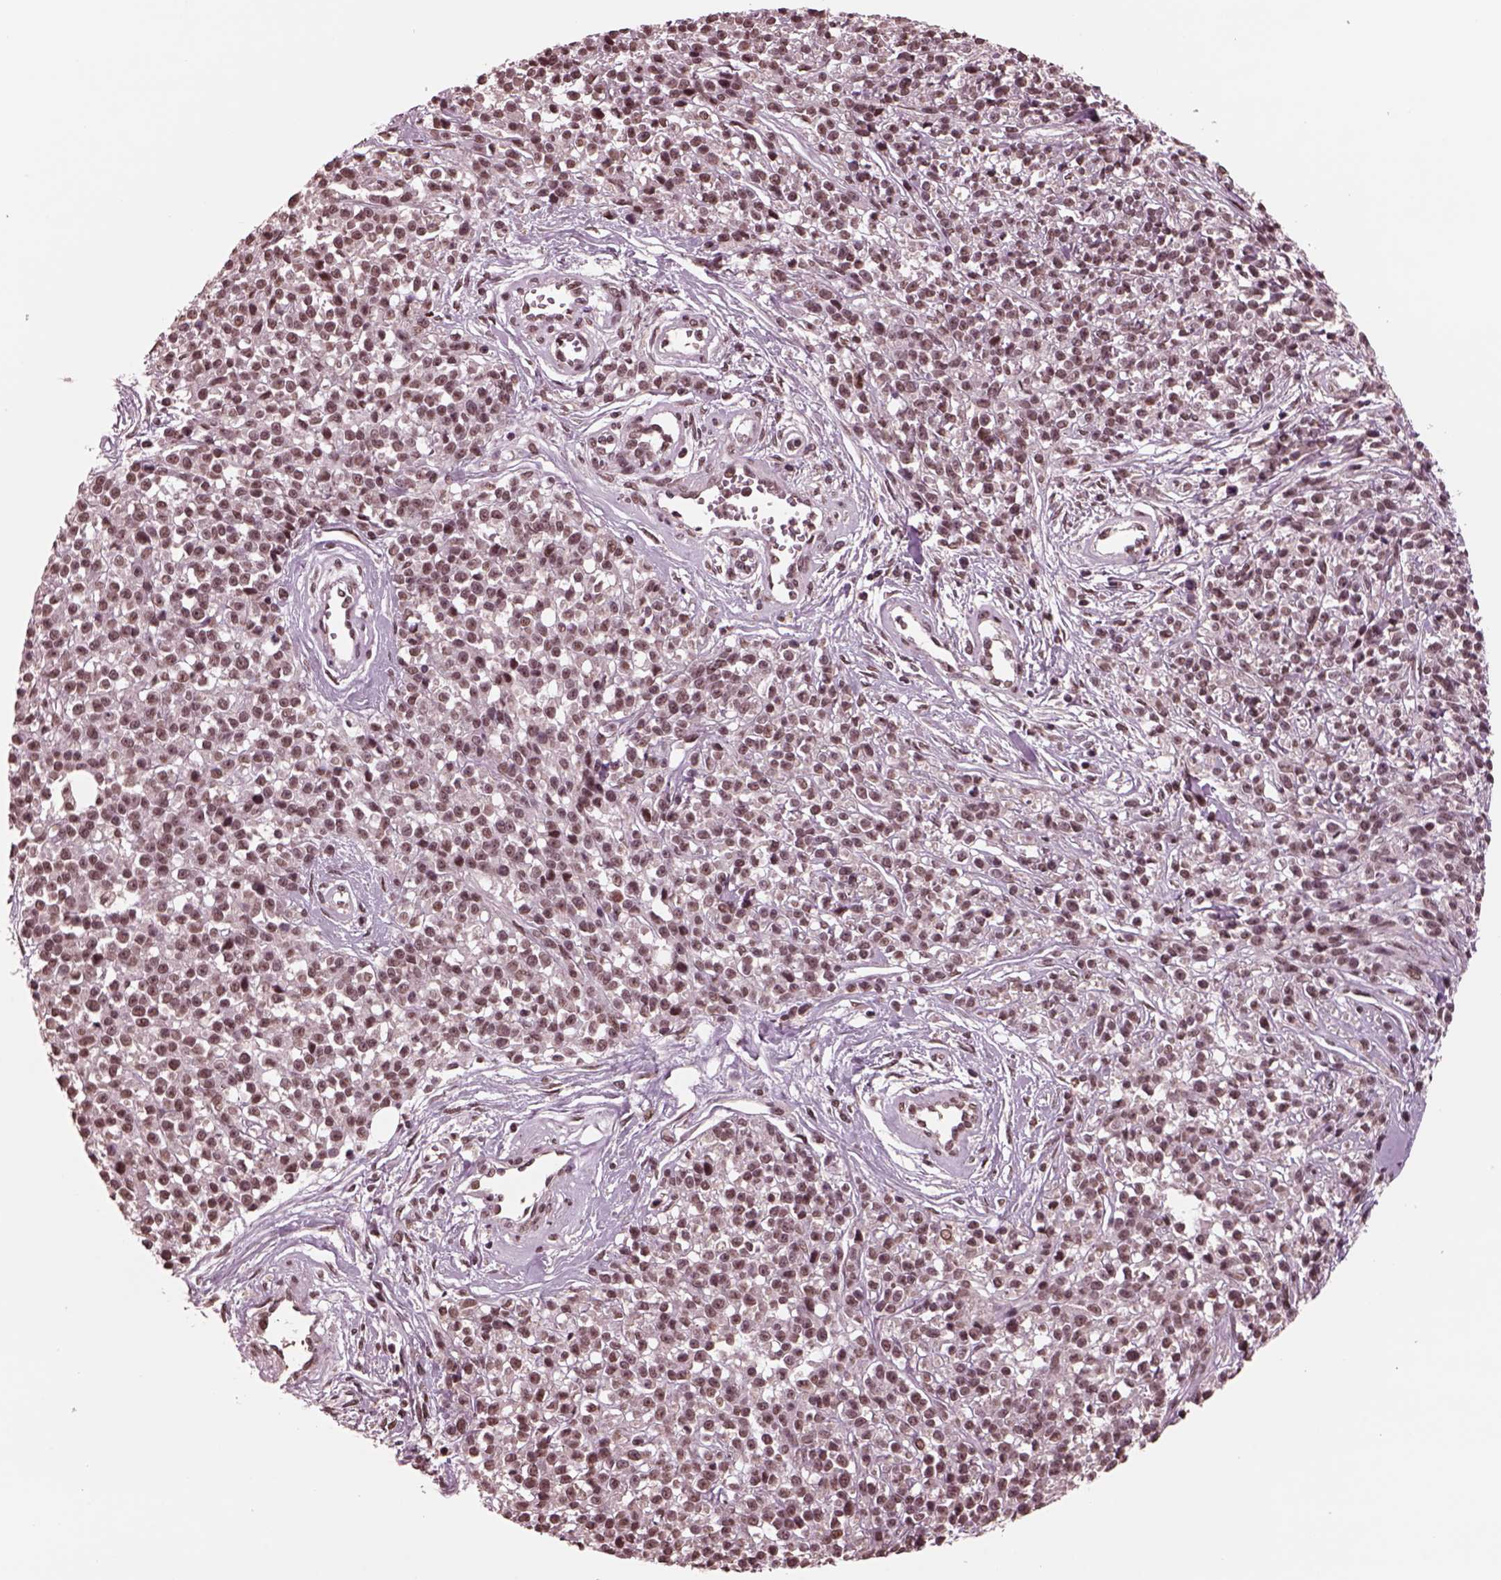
{"staining": {"intensity": "weak", "quantity": ">75%", "location": "nuclear"}, "tissue": "melanoma", "cell_type": "Tumor cells", "image_type": "cancer", "snomed": [{"axis": "morphology", "description": "Malignant melanoma, NOS"}, {"axis": "topography", "description": "Skin"}, {"axis": "topography", "description": "Skin of trunk"}], "caption": "The immunohistochemical stain shows weak nuclear expression in tumor cells of melanoma tissue. (DAB IHC with brightfield microscopy, high magnification).", "gene": "NAP1L5", "patient": {"sex": "male", "age": 74}}